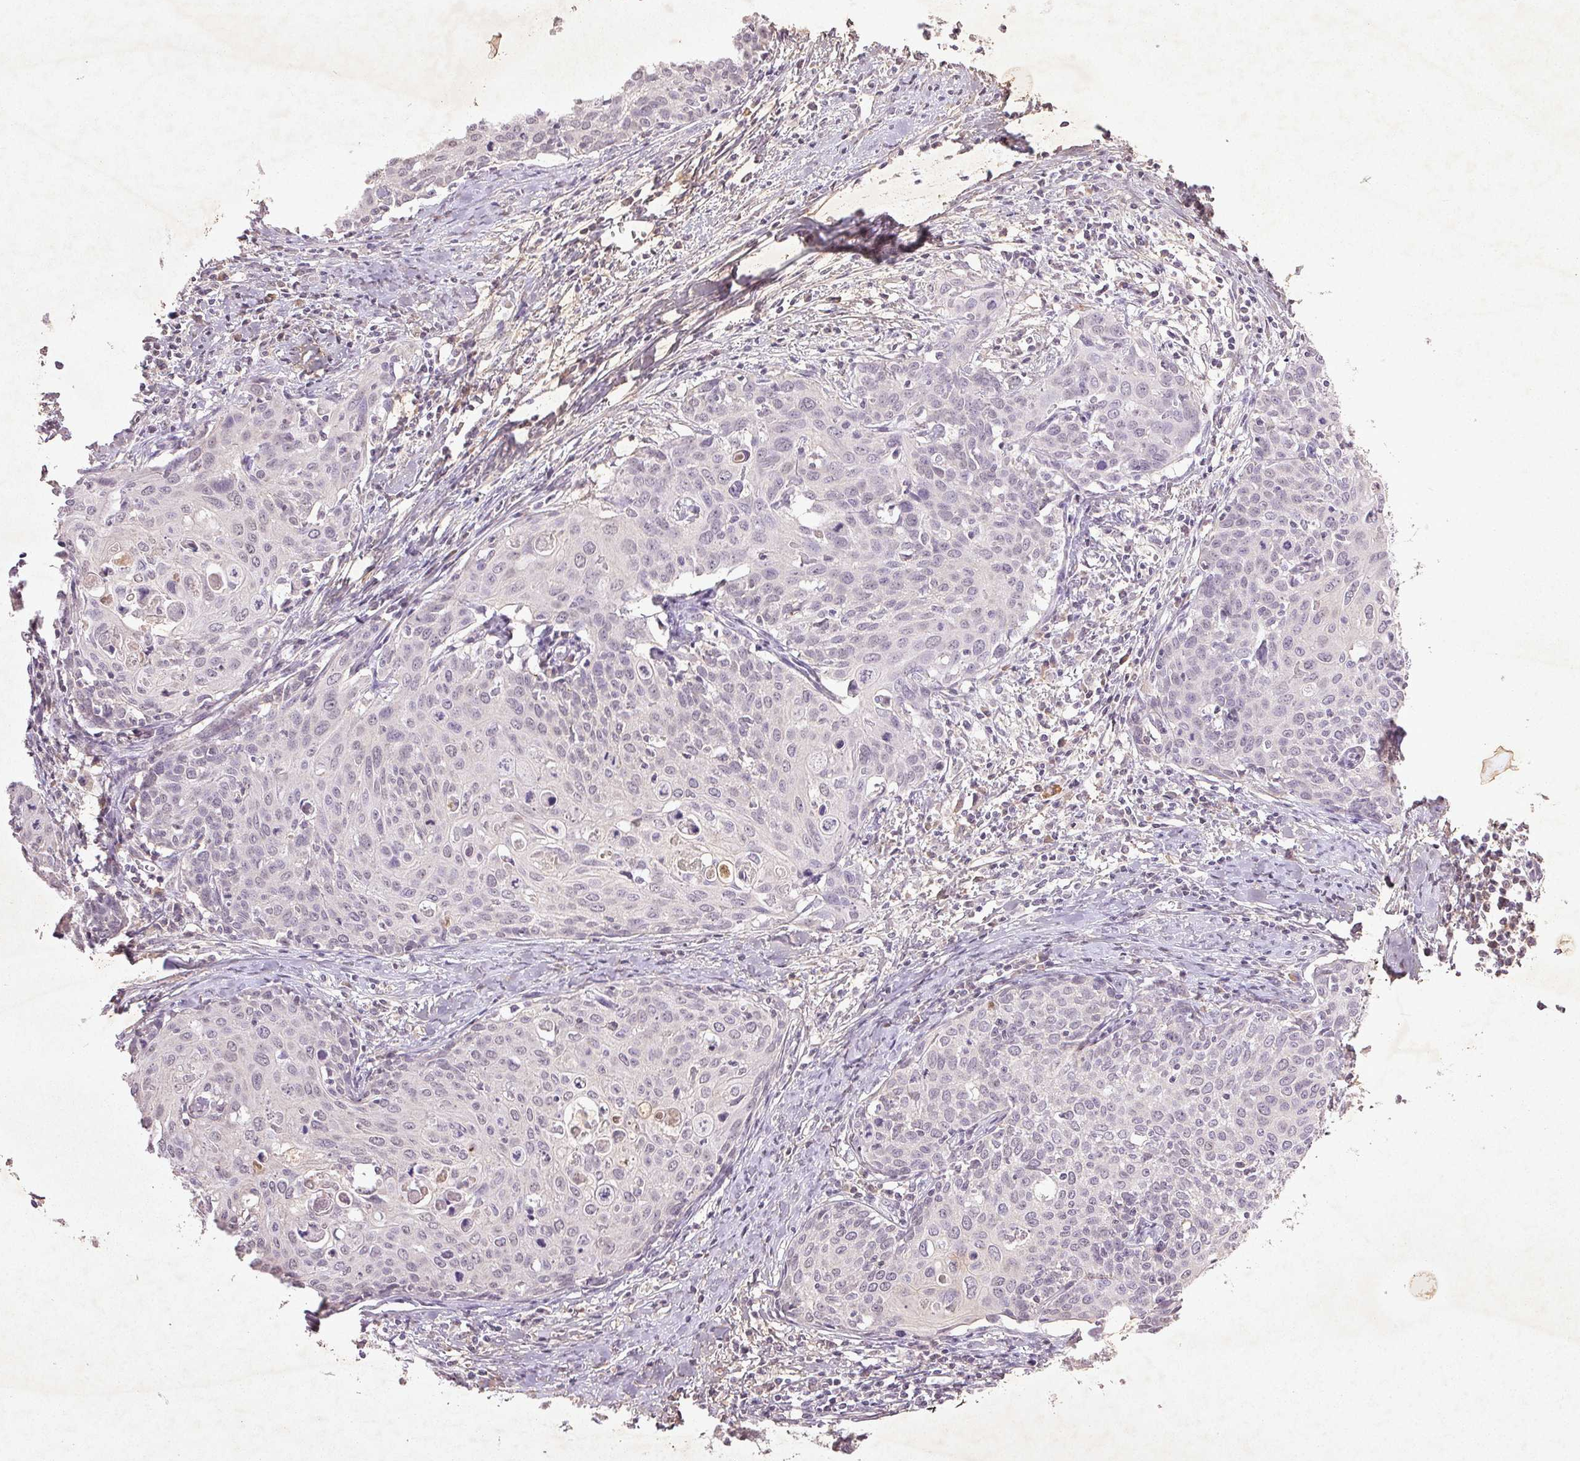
{"staining": {"intensity": "negative", "quantity": "none", "location": "none"}, "tissue": "cervical cancer", "cell_type": "Tumor cells", "image_type": "cancer", "snomed": [{"axis": "morphology", "description": "Squamous cell carcinoma, NOS"}, {"axis": "topography", "description": "Cervix"}], "caption": "Immunohistochemistry (IHC) of human squamous cell carcinoma (cervical) exhibits no expression in tumor cells.", "gene": "FAM168B", "patient": {"sex": "female", "age": 62}}